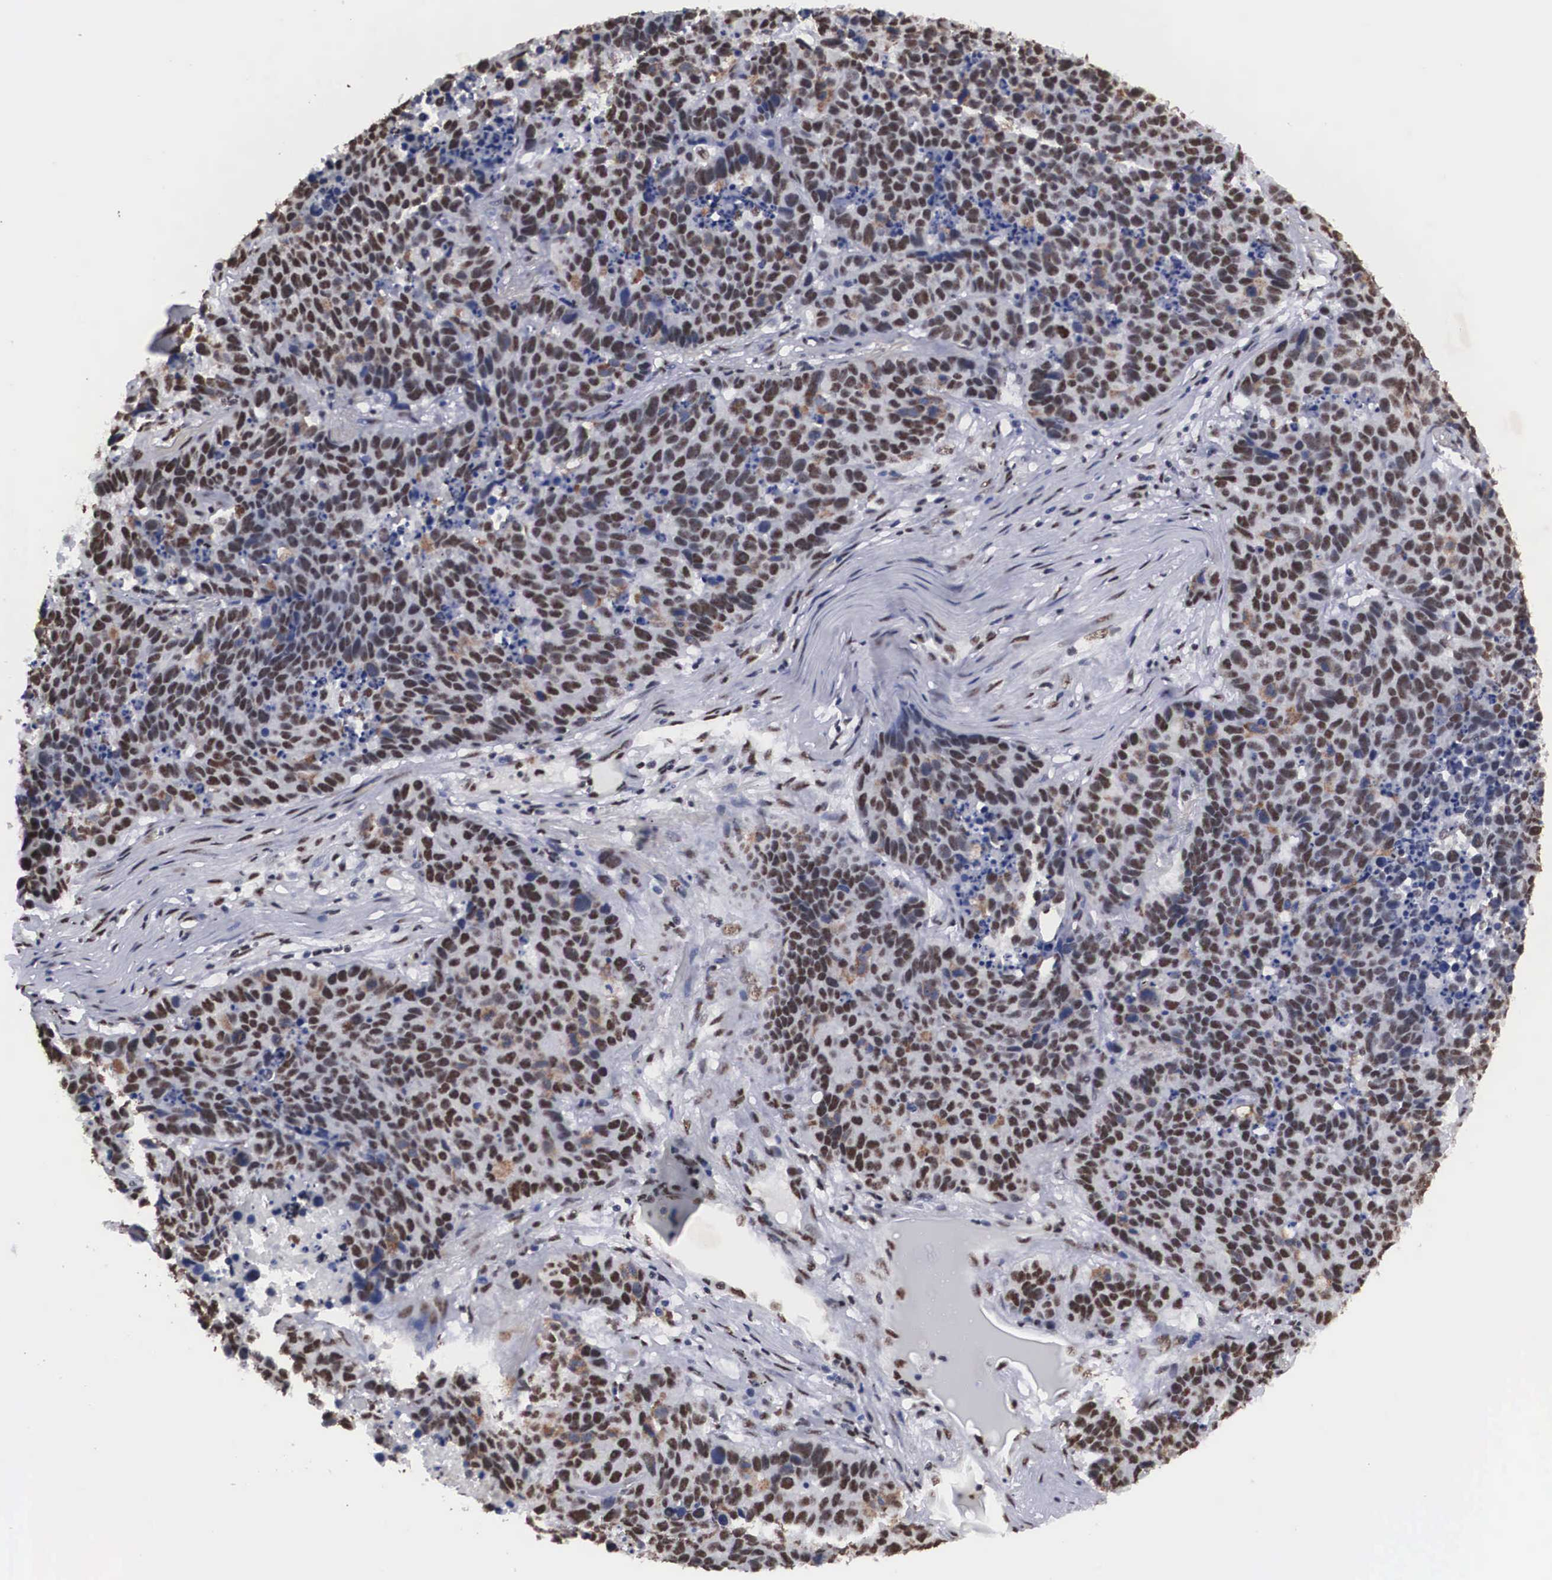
{"staining": {"intensity": "strong", "quantity": ">75%", "location": "nuclear"}, "tissue": "lung cancer", "cell_type": "Tumor cells", "image_type": "cancer", "snomed": [{"axis": "morphology", "description": "Carcinoid, malignant, NOS"}, {"axis": "topography", "description": "Lung"}], "caption": "Lung cancer tissue displays strong nuclear positivity in approximately >75% of tumor cells", "gene": "ACIN1", "patient": {"sex": "male", "age": 60}}